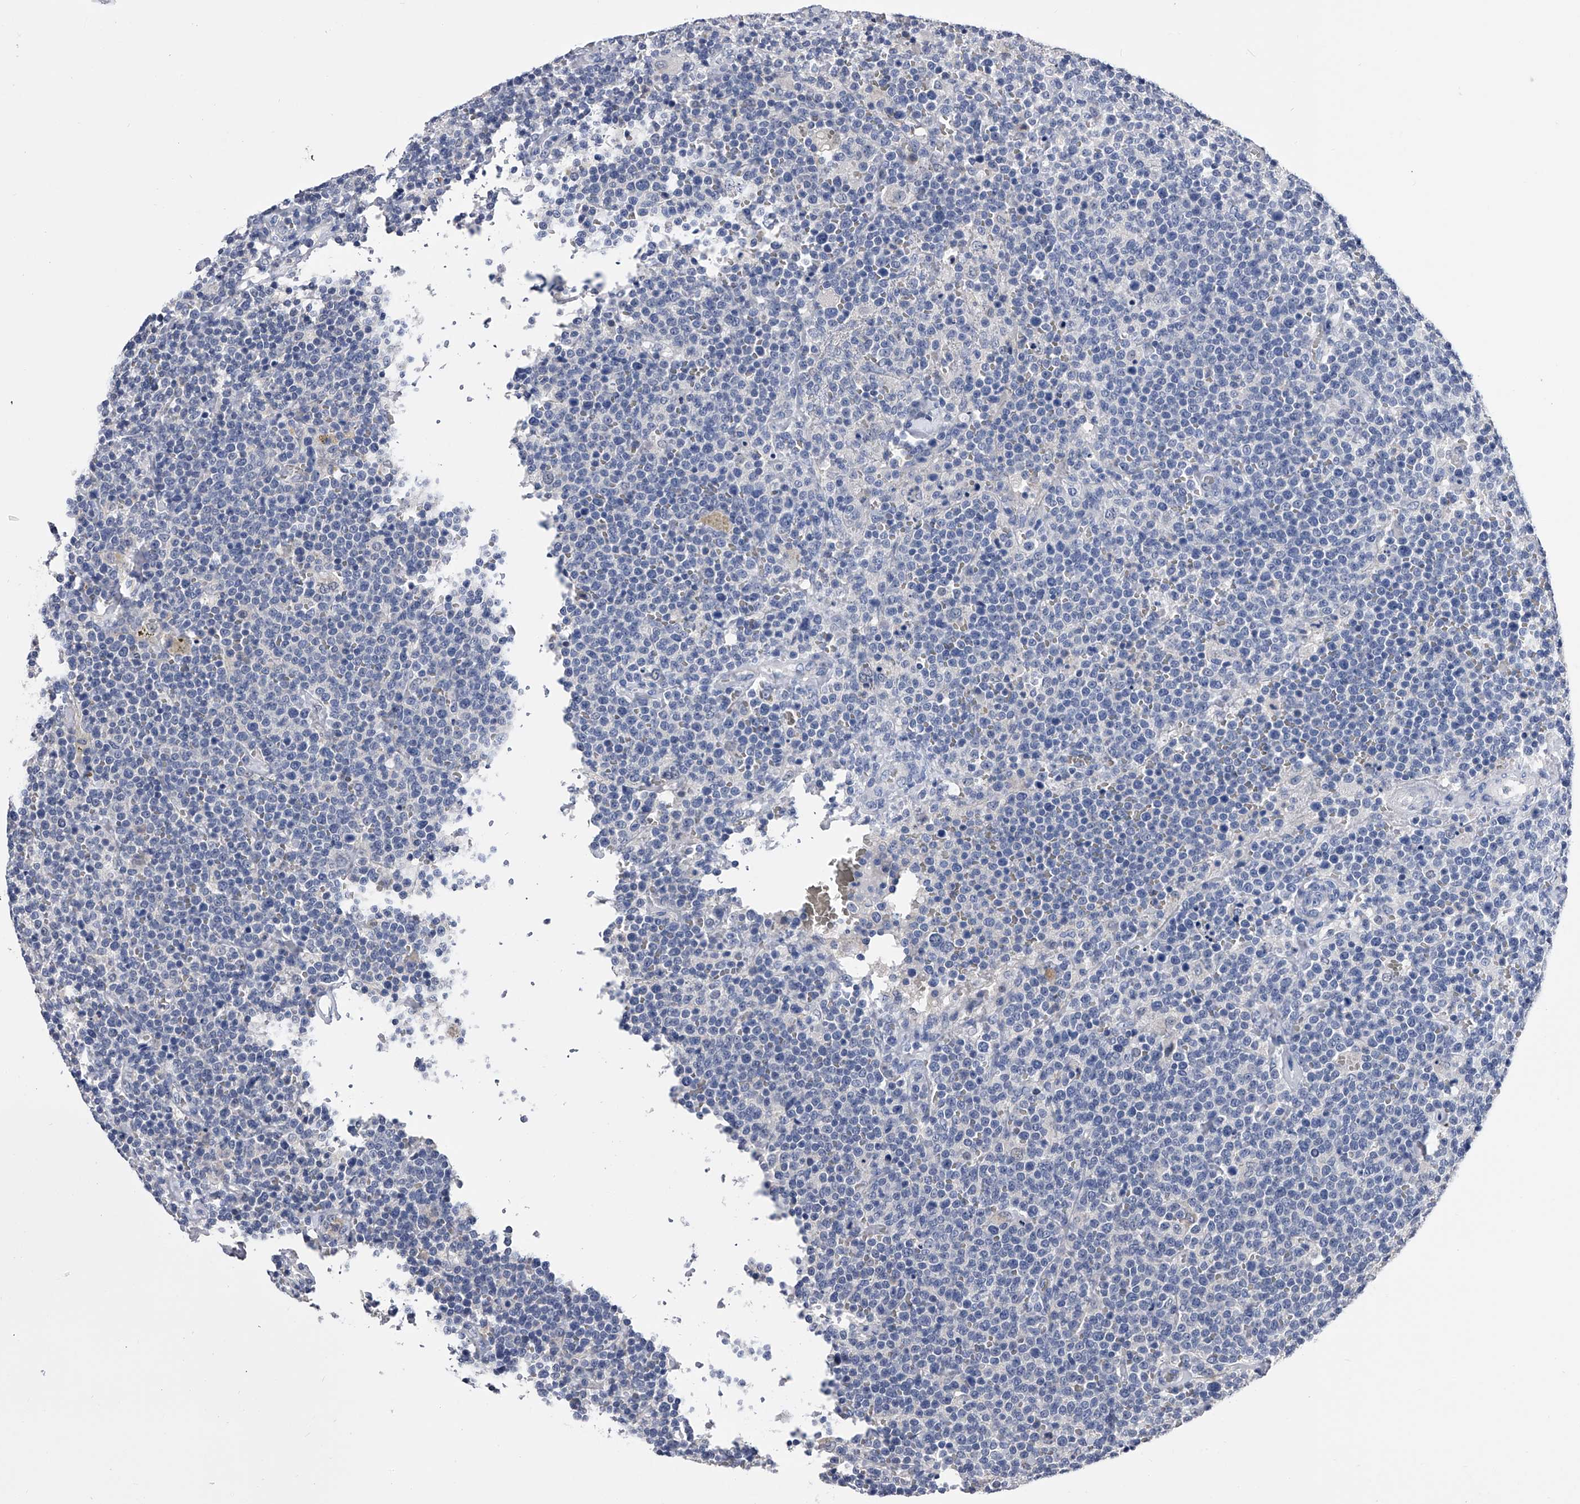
{"staining": {"intensity": "negative", "quantity": "none", "location": "none"}, "tissue": "lymphoma", "cell_type": "Tumor cells", "image_type": "cancer", "snomed": [{"axis": "morphology", "description": "Malignant lymphoma, non-Hodgkin's type, High grade"}, {"axis": "topography", "description": "Lymph node"}], "caption": "Protein analysis of high-grade malignant lymphoma, non-Hodgkin's type reveals no significant positivity in tumor cells.", "gene": "EFCAB7", "patient": {"sex": "male", "age": 61}}